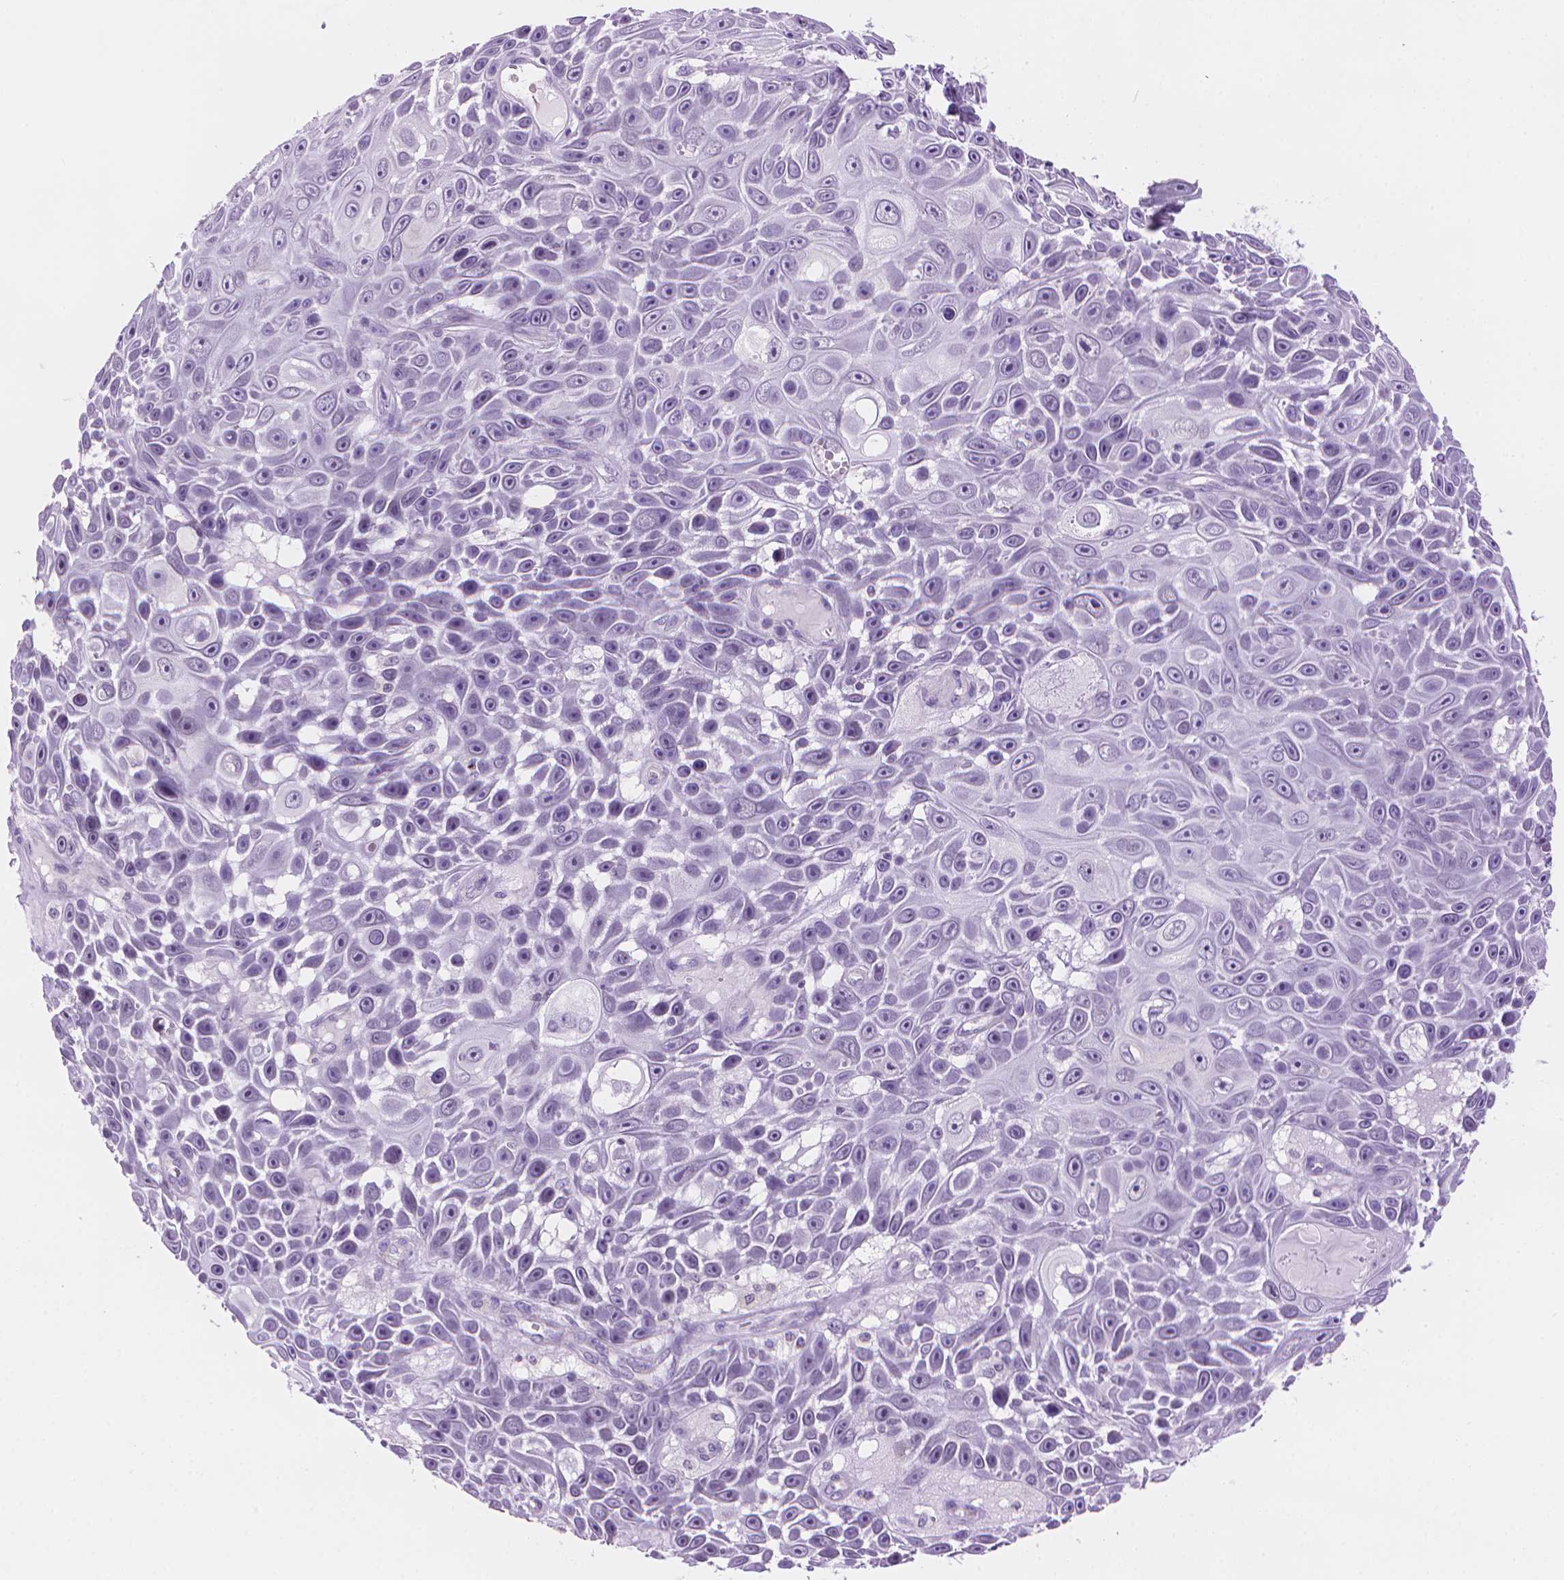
{"staining": {"intensity": "negative", "quantity": "none", "location": "none"}, "tissue": "skin cancer", "cell_type": "Tumor cells", "image_type": "cancer", "snomed": [{"axis": "morphology", "description": "Squamous cell carcinoma, NOS"}, {"axis": "topography", "description": "Skin"}], "caption": "Skin squamous cell carcinoma was stained to show a protein in brown. There is no significant staining in tumor cells.", "gene": "TMEM184A", "patient": {"sex": "male", "age": 82}}